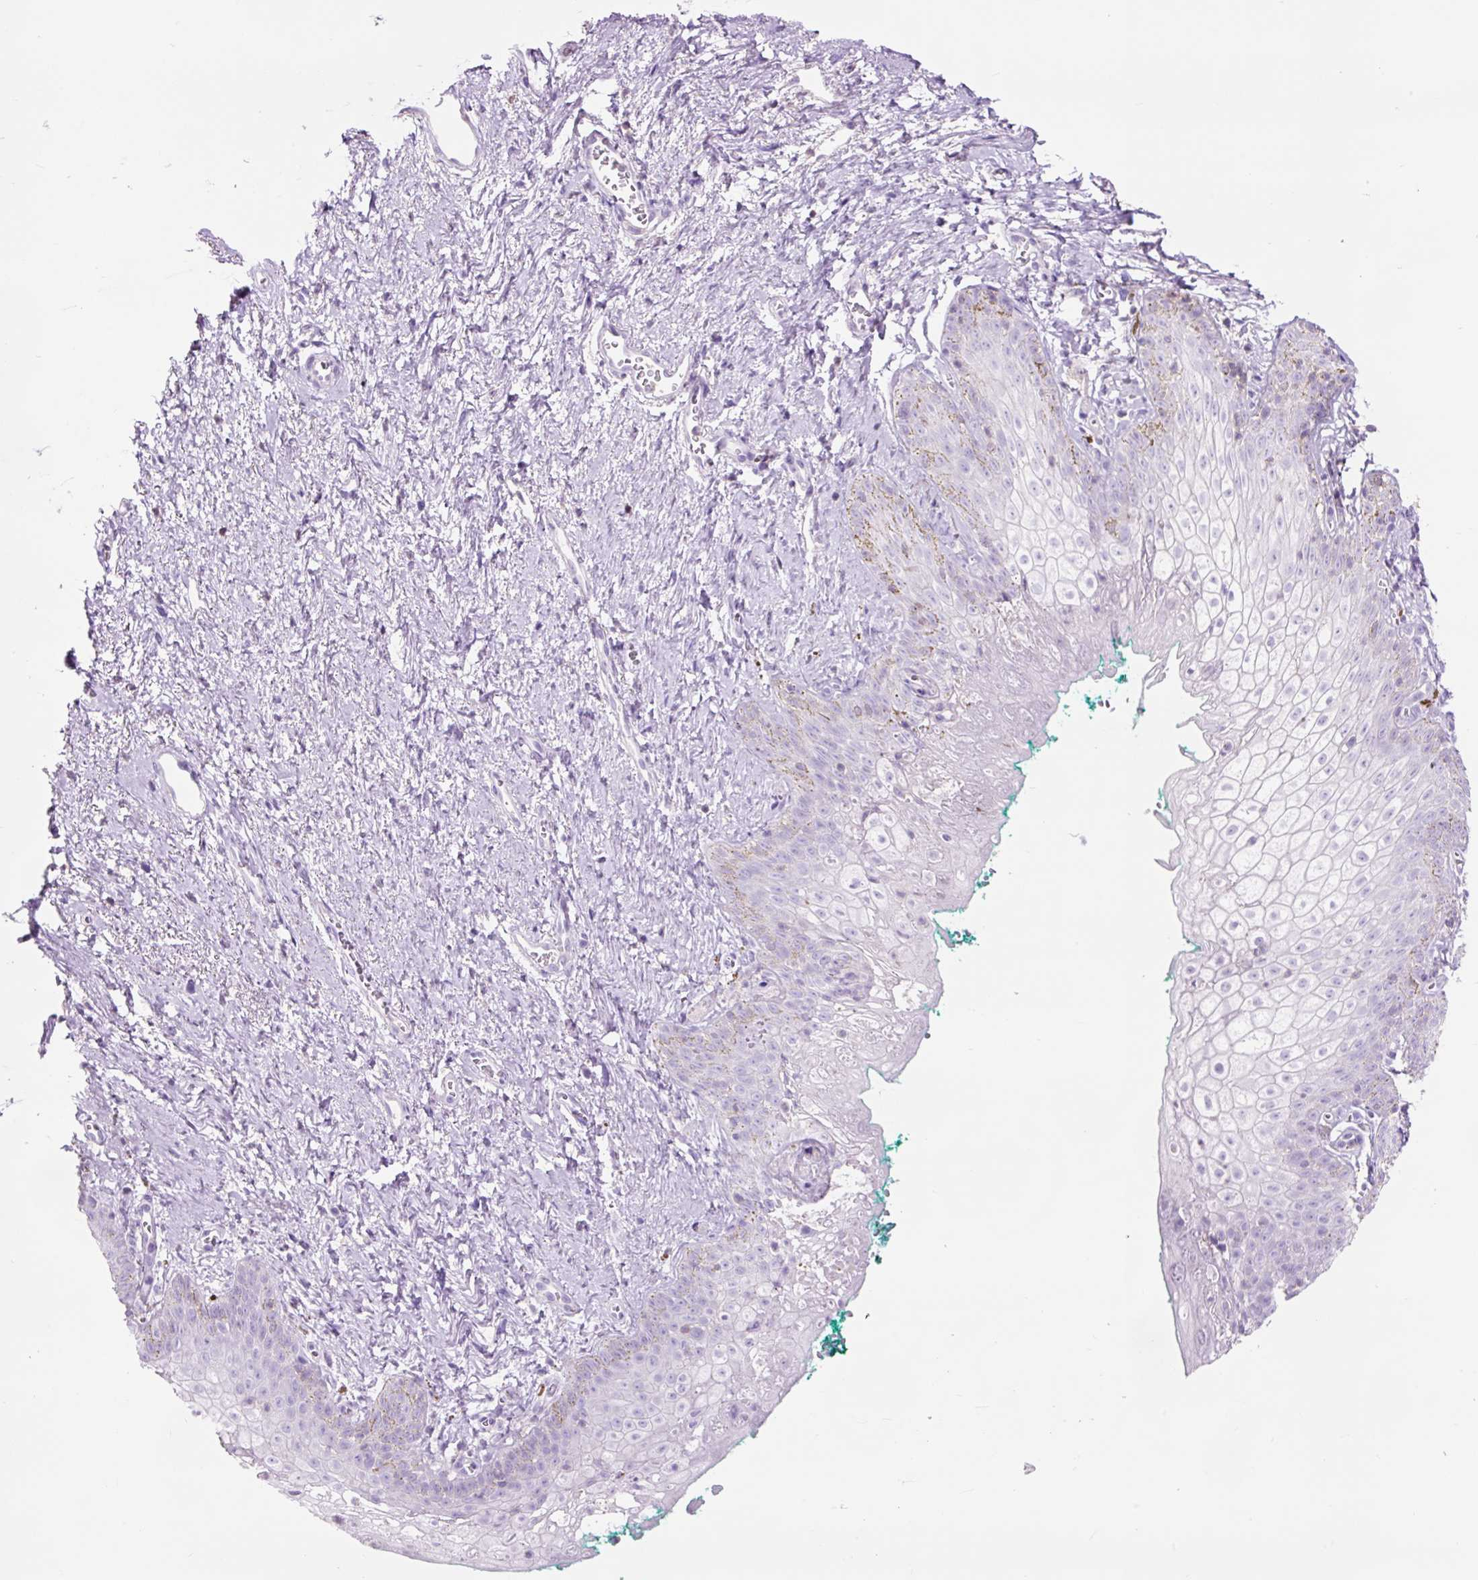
{"staining": {"intensity": "negative", "quantity": "none", "location": "none"}, "tissue": "vagina", "cell_type": "Squamous epithelial cells", "image_type": "normal", "snomed": [{"axis": "morphology", "description": "Normal tissue, NOS"}, {"axis": "topography", "description": "Vulva"}, {"axis": "topography", "description": "Vagina"}, {"axis": "topography", "description": "Peripheral nerve tissue"}], "caption": "This micrograph is of normal vagina stained with IHC to label a protein in brown with the nuclei are counter-stained blue. There is no expression in squamous epithelial cells.", "gene": "OR10A7", "patient": {"sex": "female", "age": 66}}